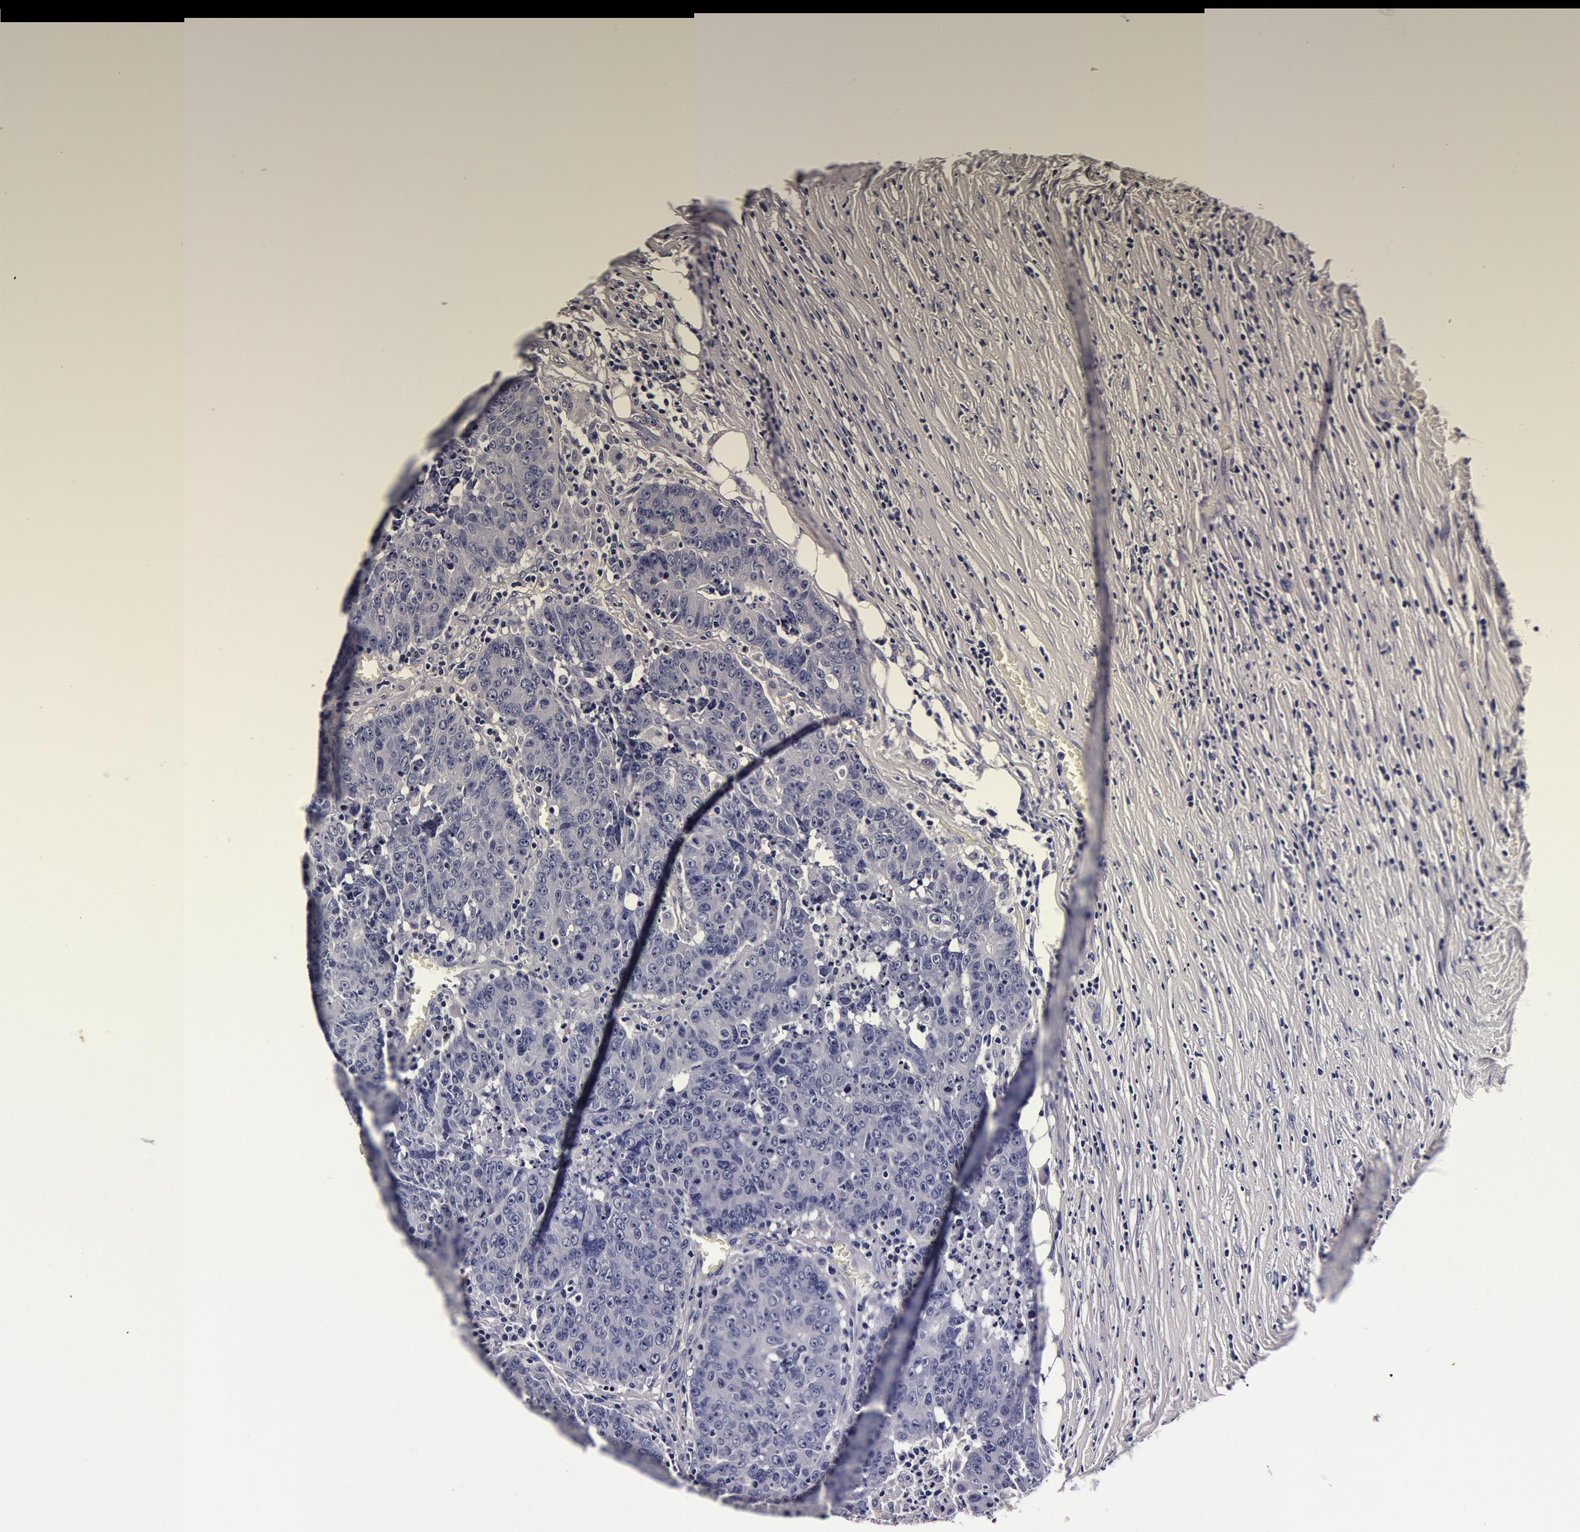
{"staining": {"intensity": "negative", "quantity": "none", "location": "none"}, "tissue": "colorectal cancer", "cell_type": "Tumor cells", "image_type": "cancer", "snomed": [{"axis": "morphology", "description": "Adenocarcinoma, NOS"}, {"axis": "topography", "description": "Colon"}], "caption": "Photomicrograph shows no significant protein positivity in tumor cells of adenocarcinoma (colorectal). (DAB (3,3'-diaminobenzidine) immunohistochemistry (IHC), high magnification).", "gene": "CCDC22", "patient": {"sex": "female", "age": 53}}